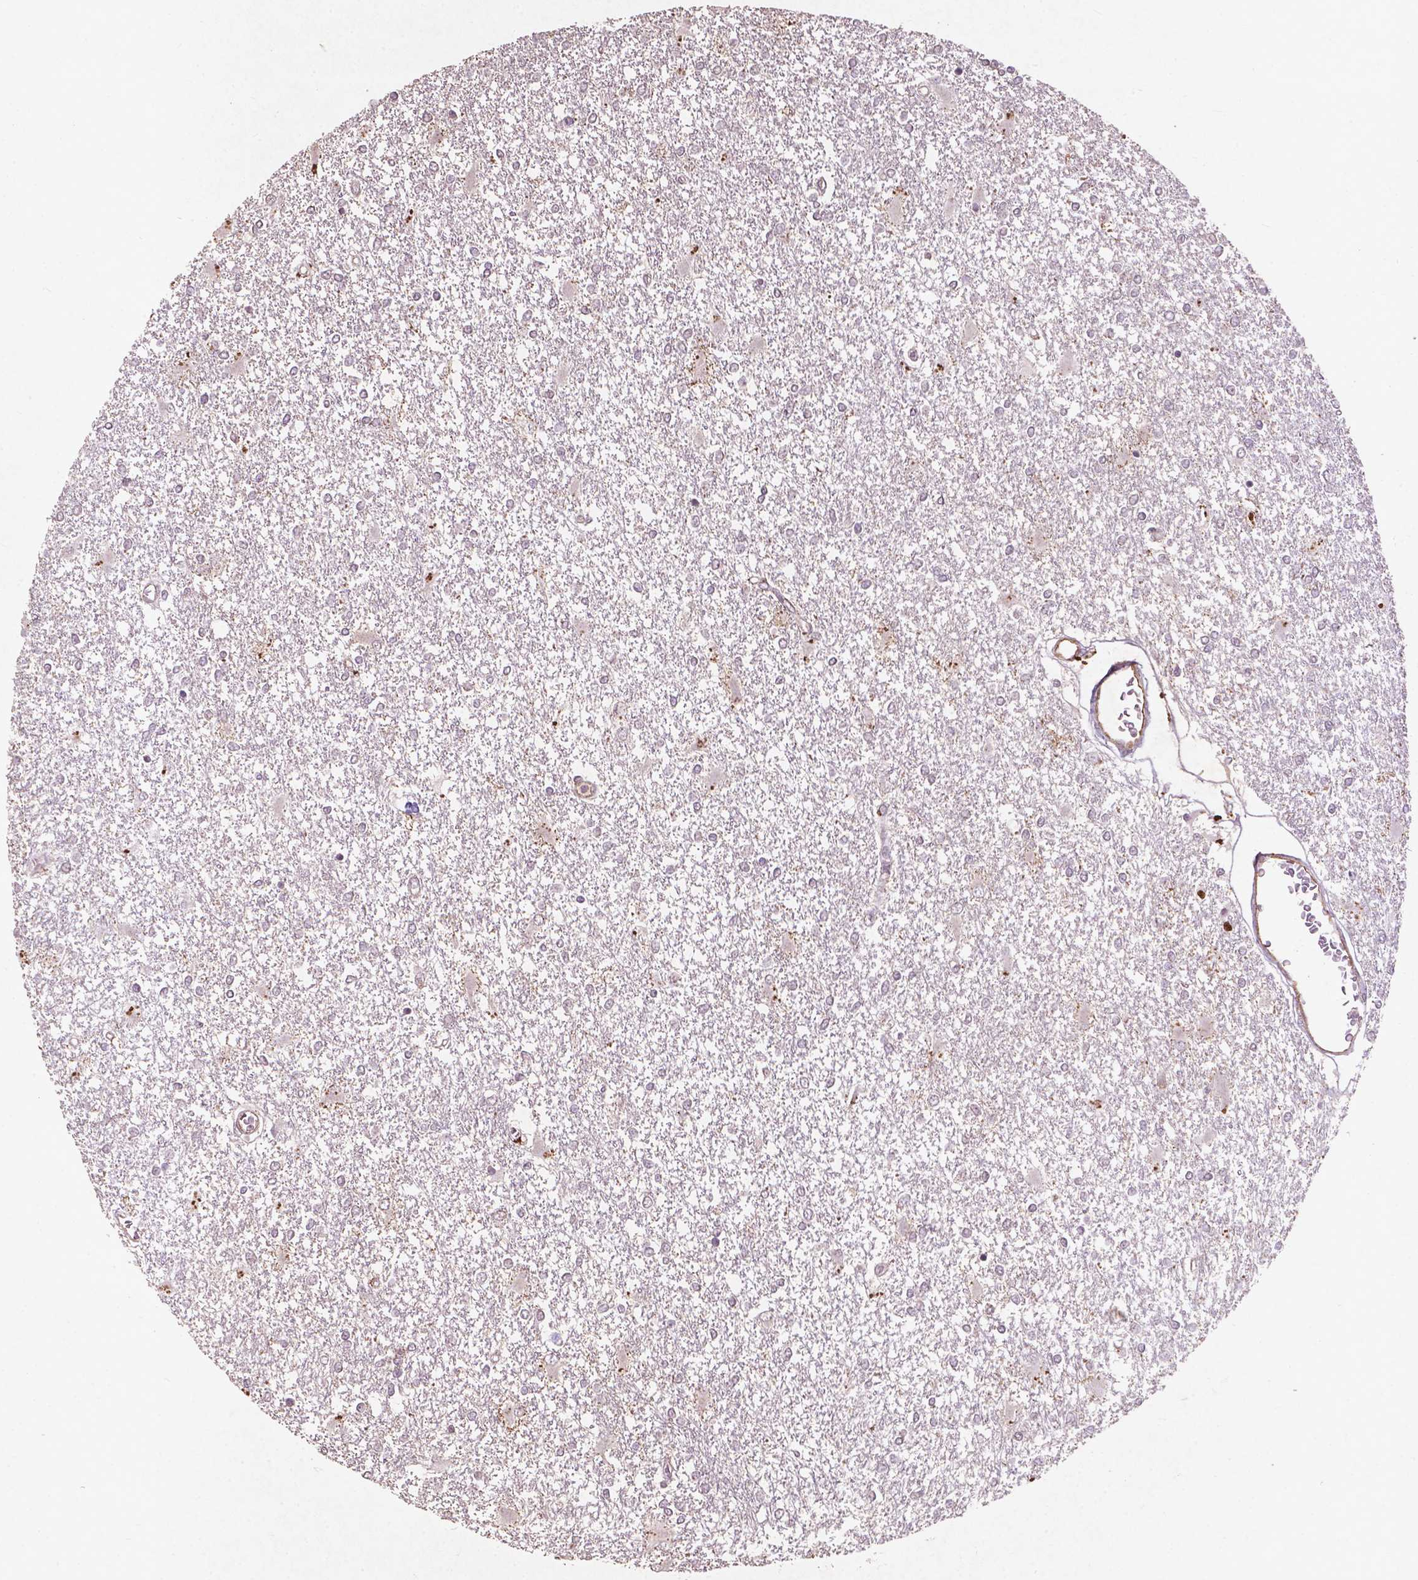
{"staining": {"intensity": "negative", "quantity": "none", "location": "none"}, "tissue": "glioma", "cell_type": "Tumor cells", "image_type": "cancer", "snomed": [{"axis": "morphology", "description": "Glioma, malignant, High grade"}, {"axis": "topography", "description": "Cerebral cortex"}], "caption": "IHC of human malignant glioma (high-grade) displays no positivity in tumor cells. (DAB immunohistochemistry (IHC), high magnification).", "gene": "SMAD2", "patient": {"sex": "male", "age": 79}}